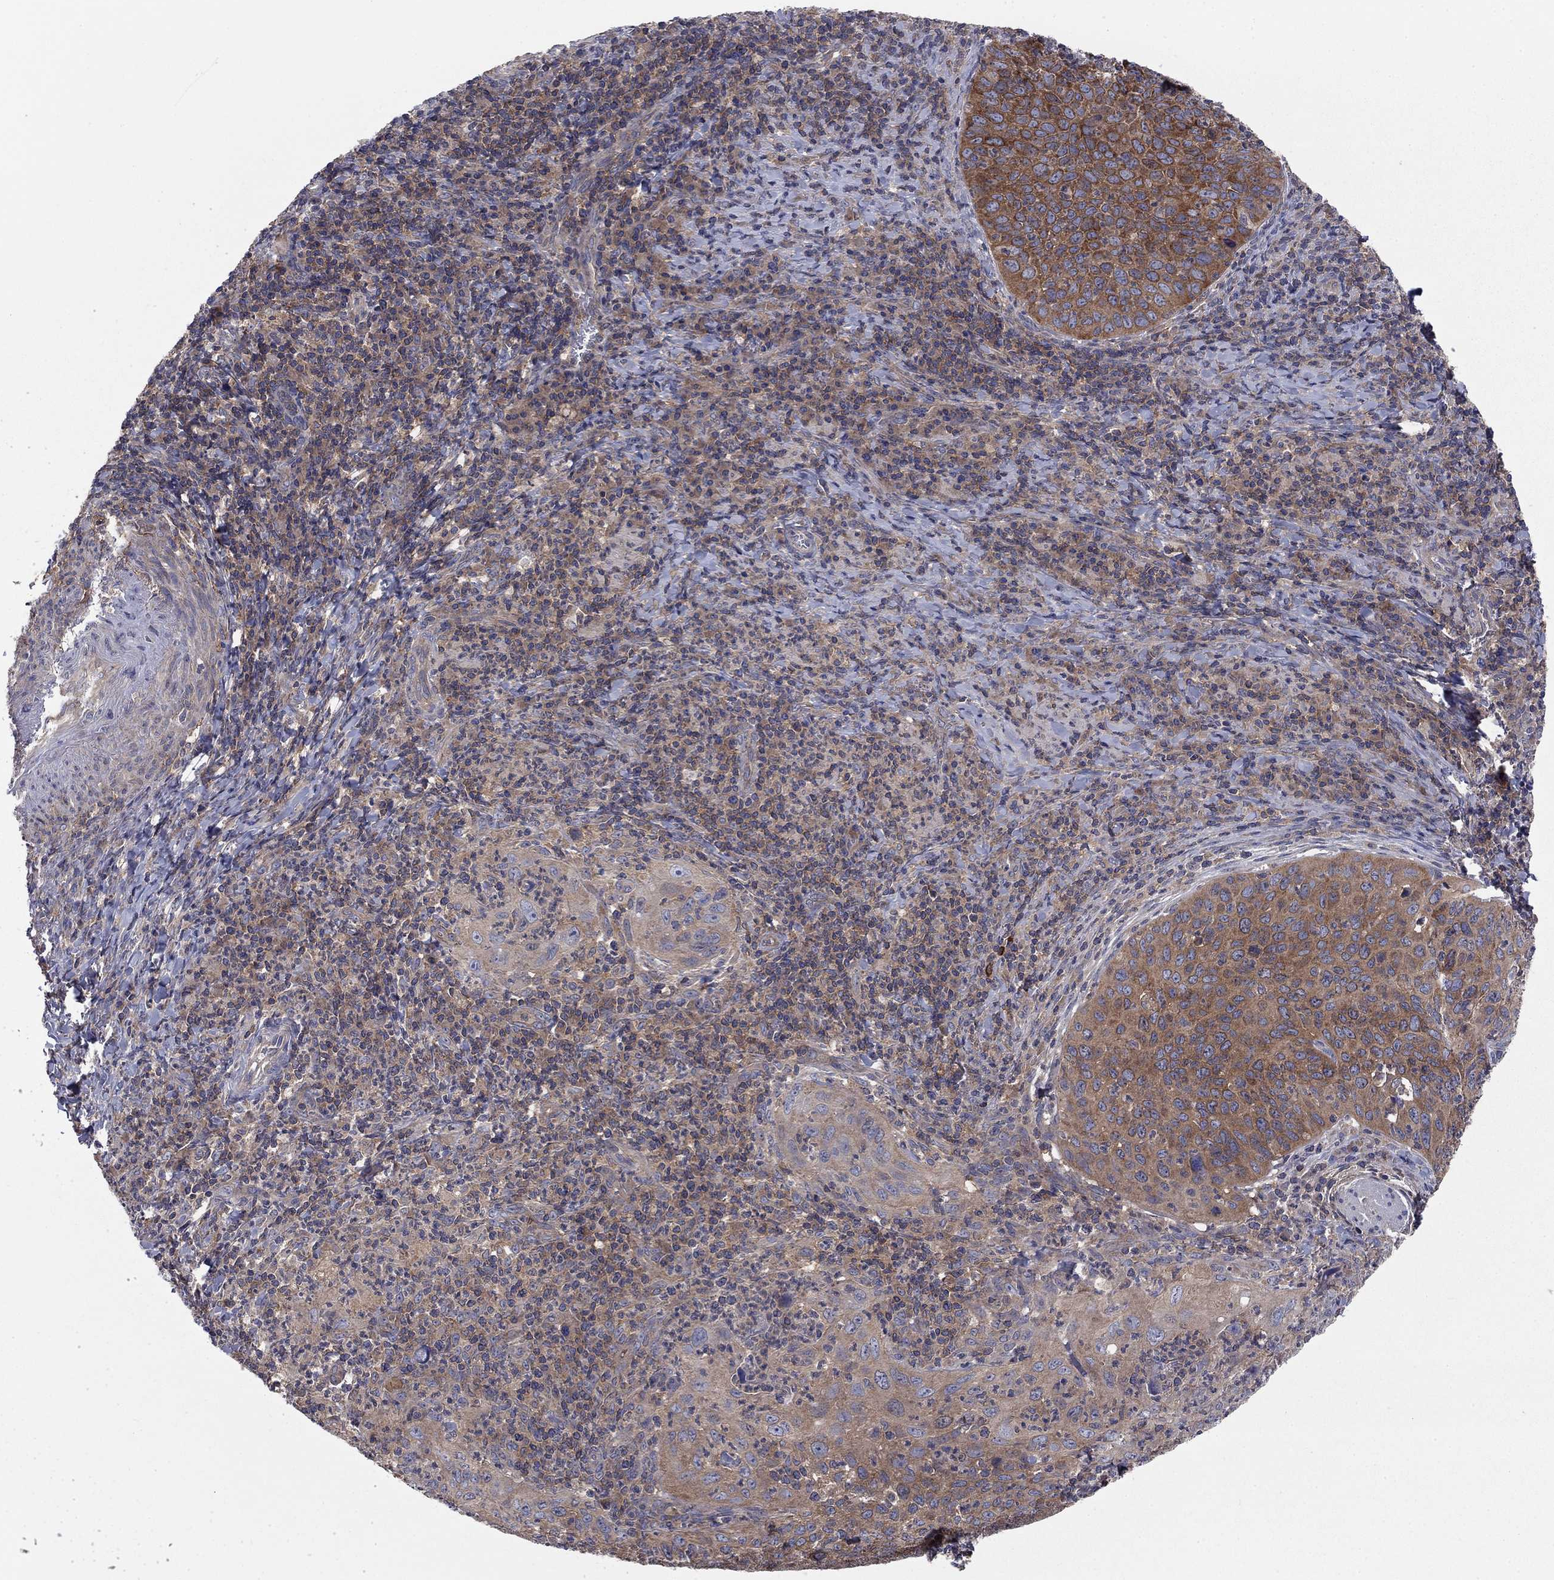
{"staining": {"intensity": "moderate", "quantity": ">75%", "location": "cytoplasmic/membranous"}, "tissue": "cervical cancer", "cell_type": "Tumor cells", "image_type": "cancer", "snomed": [{"axis": "morphology", "description": "Squamous cell carcinoma, NOS"}, {"axis": "topography", "description": "Cervix"}], "caption": "Immunohistochemistry micrograph of neoplastic tissue: human cervical cancer stained using immunohistochemistry shows medium levels of moderate protein expression localized specifically in the cytoplasmic/membranous of tumor cells, appearing as a cytoplasmic/membranous brown color.", "gene": "RNF123", "patient": {"sex": "female", "age": 26}}